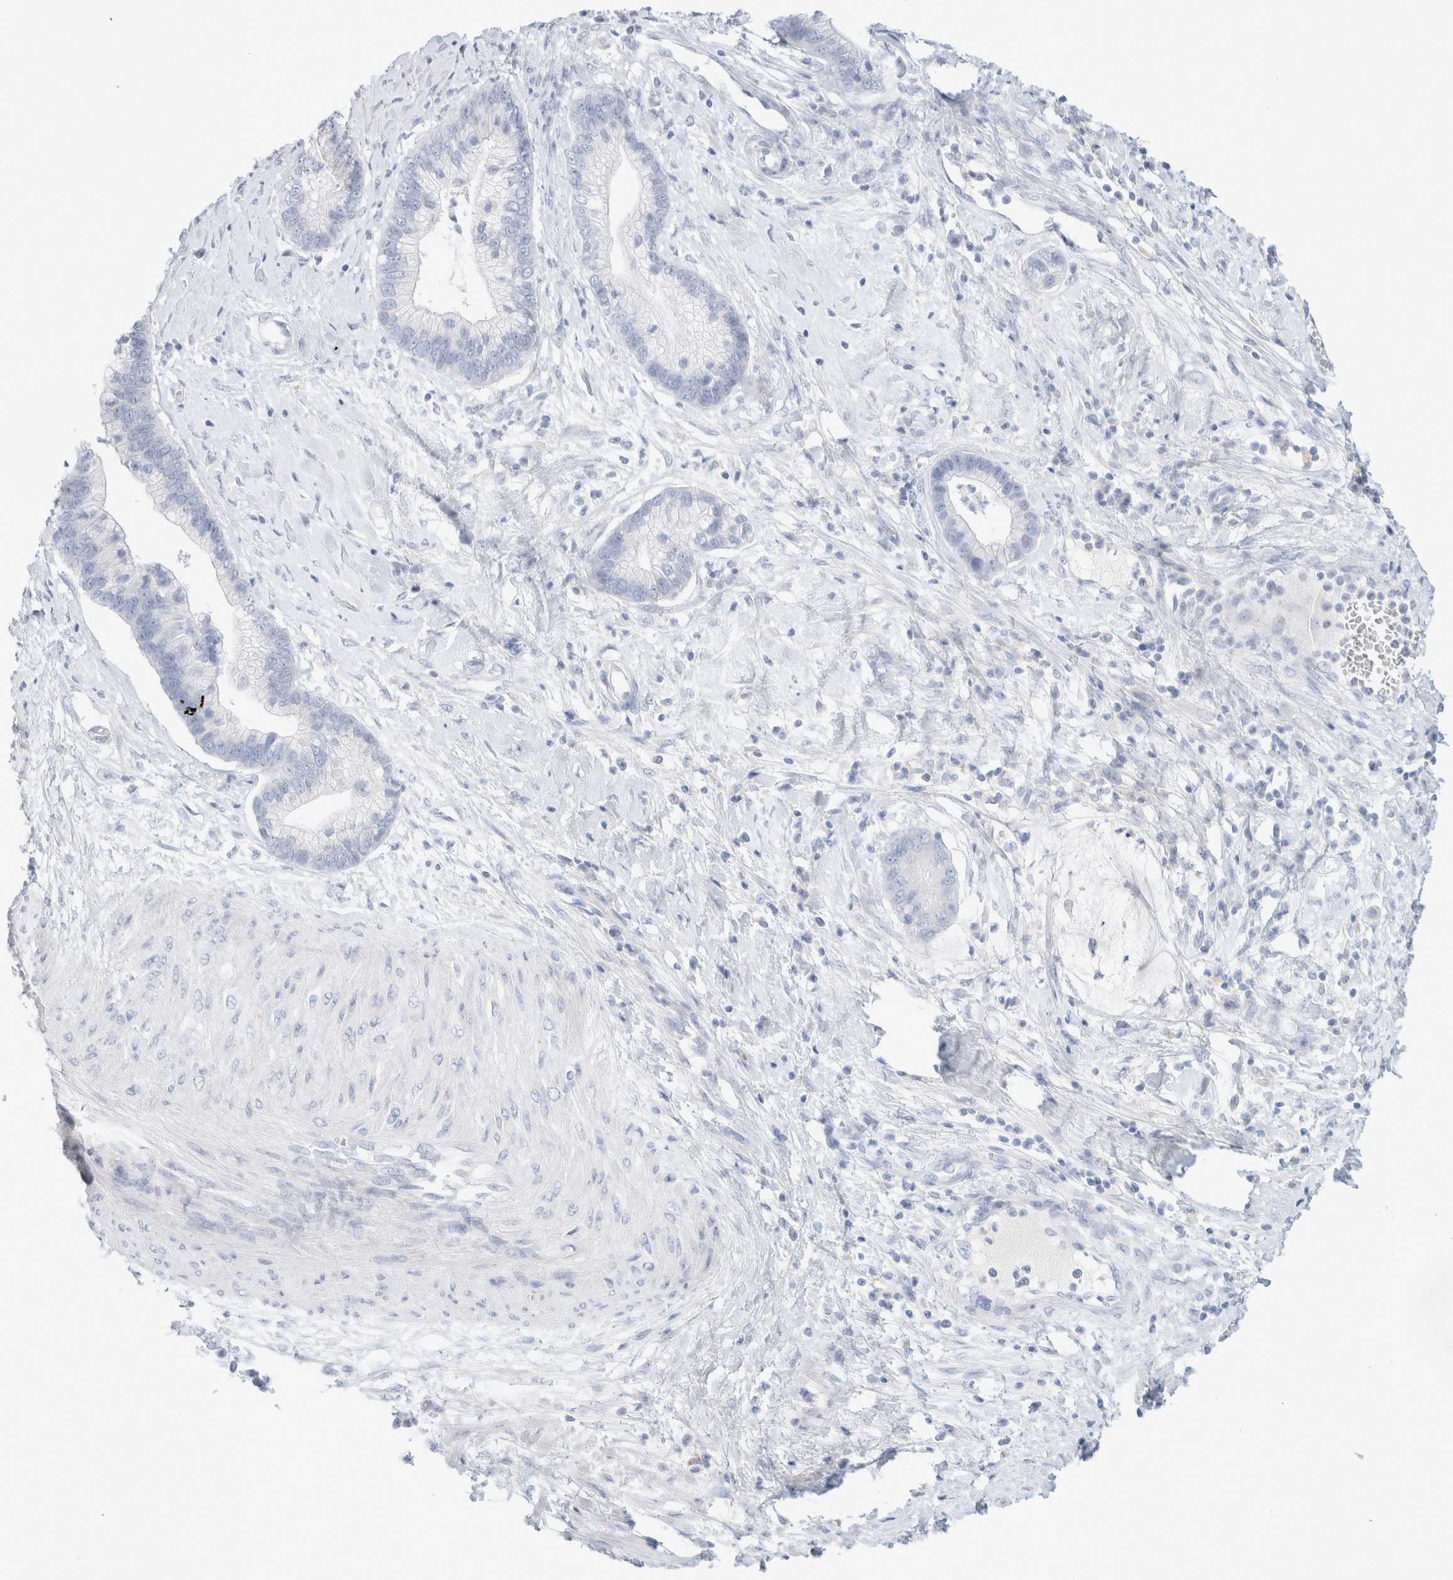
{"staining": {"intensity": "negative", "quantity": "none", "location": "none"}, "tissue": "cervical cancer", "cell_type": "Tumor cells", "image_type": "cancer", "snomed": [{"axis": "morphology", "description": "Adenocarcinoma, NOS"}, {"axis": "topography", "description": "Cervix"}], "caption": "This is a micrograph of immunohistochemistry (IHC) staining of cervical cancer (adenocarcinoma), which shows no staining in tumor cells.", "gene": "CPQ", "patient": {"sex": "female", "age": 44}}